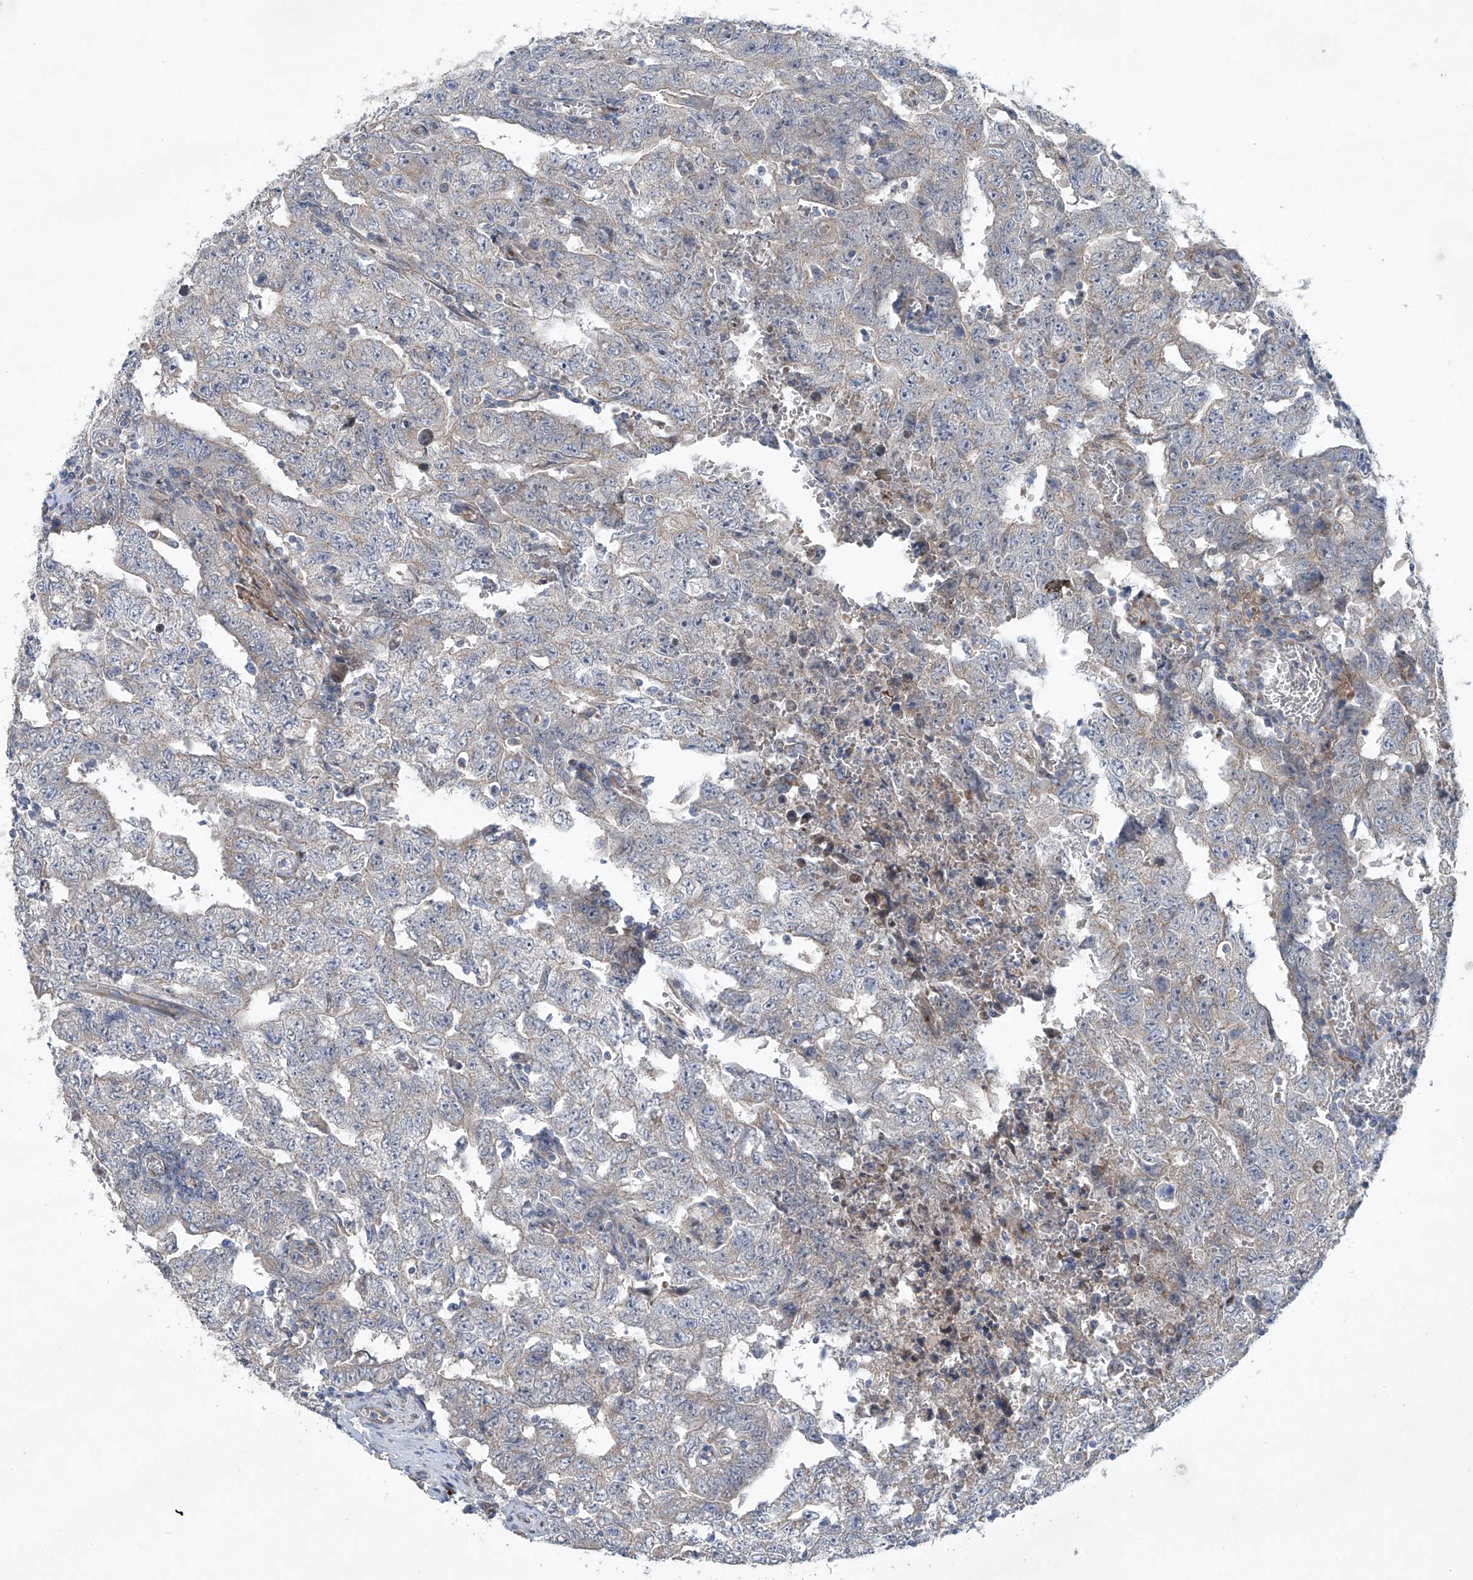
{"staining": {"intensity": "negative", "quantity": "none", "location": "none"}, "tissue": "testis cancer", "cell_type": "Tumor cells", "image_type": "cancer", "snomed": [{"axis": "morphology", "description": "Carcinoma, Embryonal, NOS"}, {"axis": "topography", "description": "Testis"}], "caption": "Tumor cells show no significant protein staining in embryonal carcinoma (testis).", "gene": "KLC4", "patient": {"sex": "male", "age": 26}}